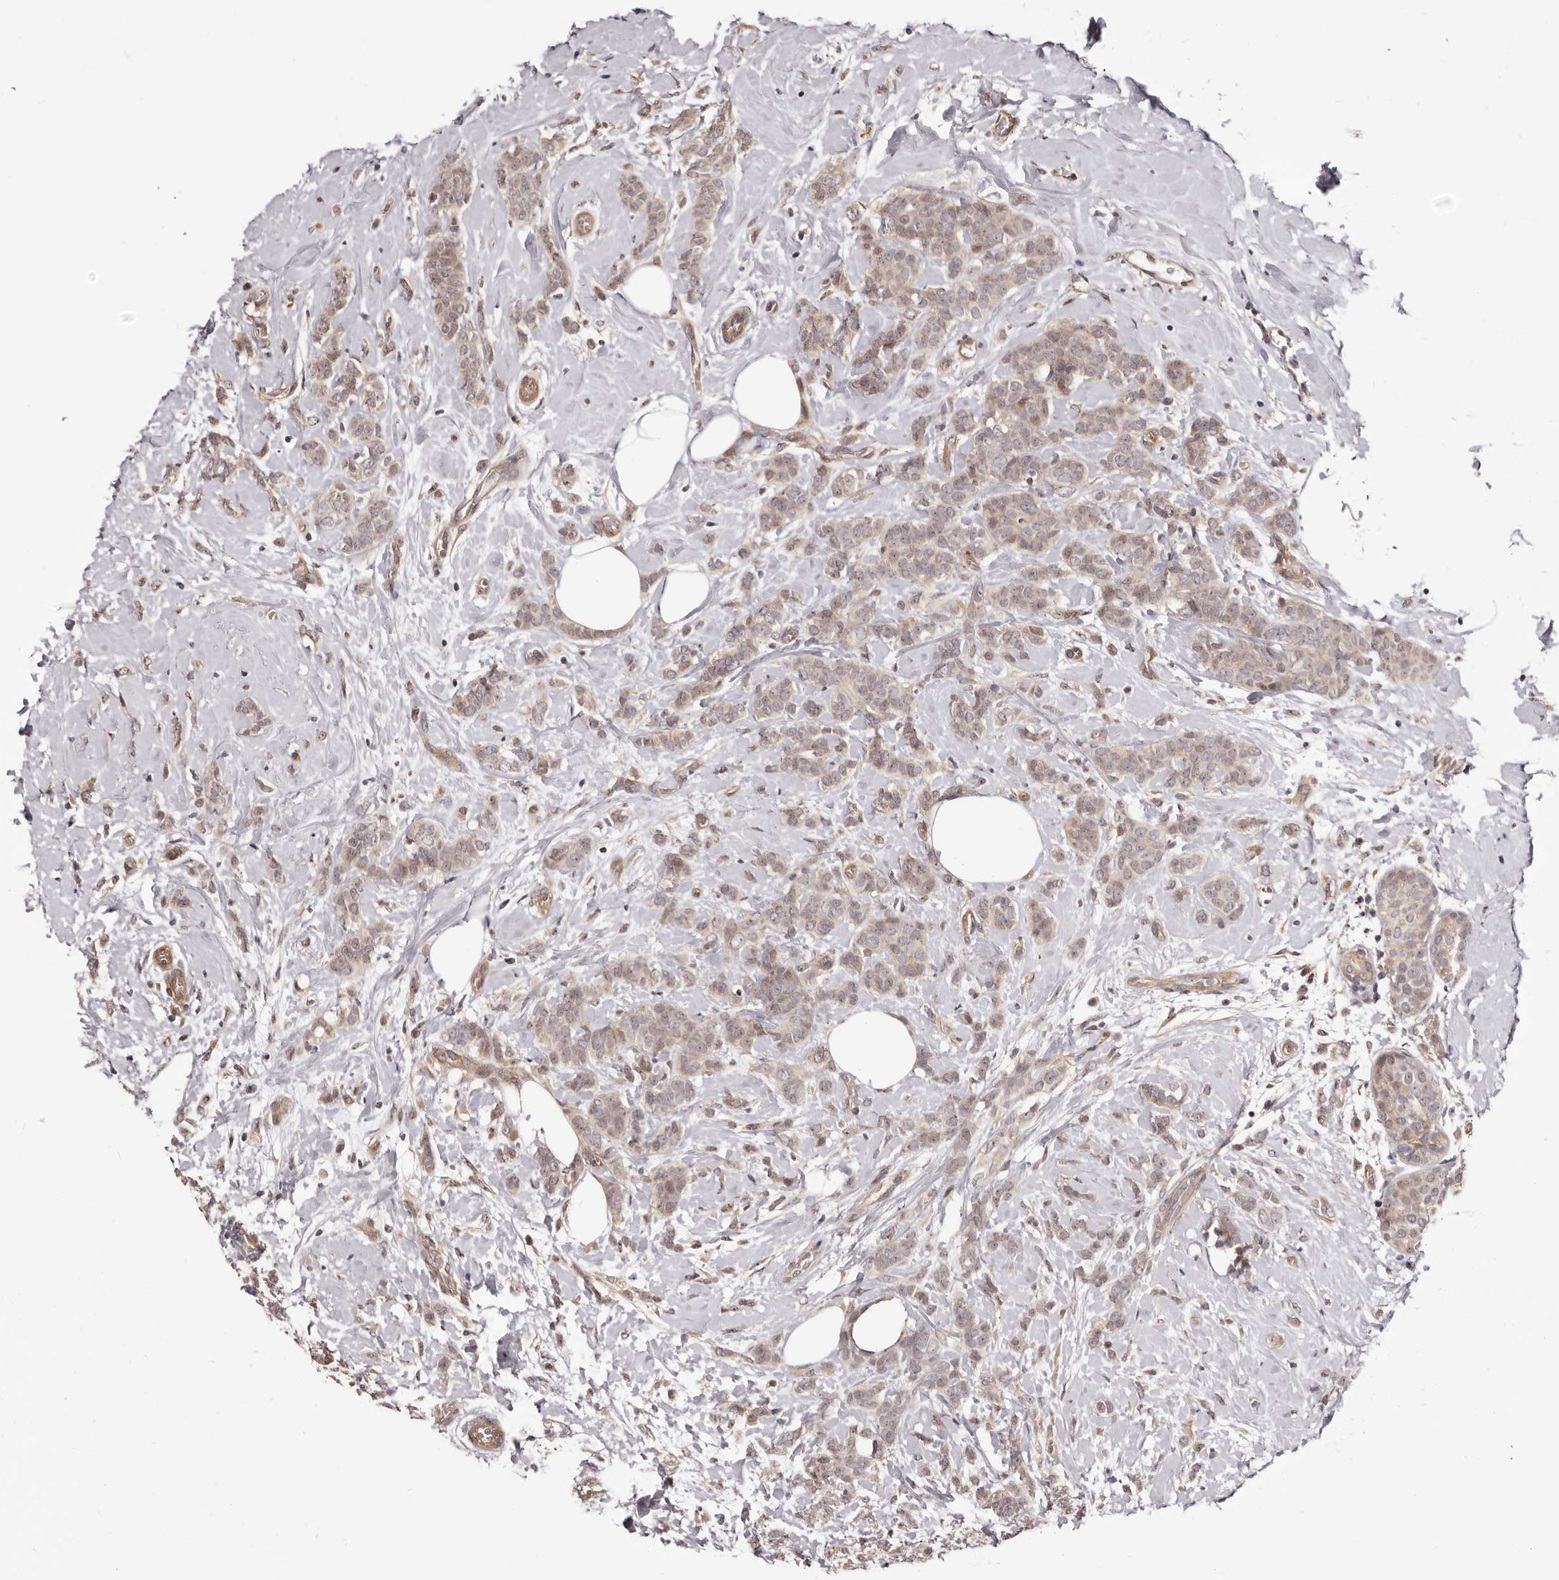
{"staining": {"intensity": "weak", "quantity": ">75%", "location": "cytoplasmic/membranous,nuclear"}, "tissue": "breast cancer", "cell_type": "Tumor cells", "image_type": "cancer", "snomed": [{"axis": "morphology", "description": "Lobular carcinoma, in situ"}, {"axis": "morphology", "description": "Lobular carcinoma"}, {"axis": "topography", "description": "Breast"}], "caption": "Immunohistochemical staining of human breast lobular carcinoma exhibits low levels of weak cytoplasmic/membranous and nuclear protein positivity in approximately >75% of tumor cells. Ihc stains the protein of interest in brown and the nuclei are stained blue.", "gene": "NOL12", "patient": {"sex": "female", "age": 41}}